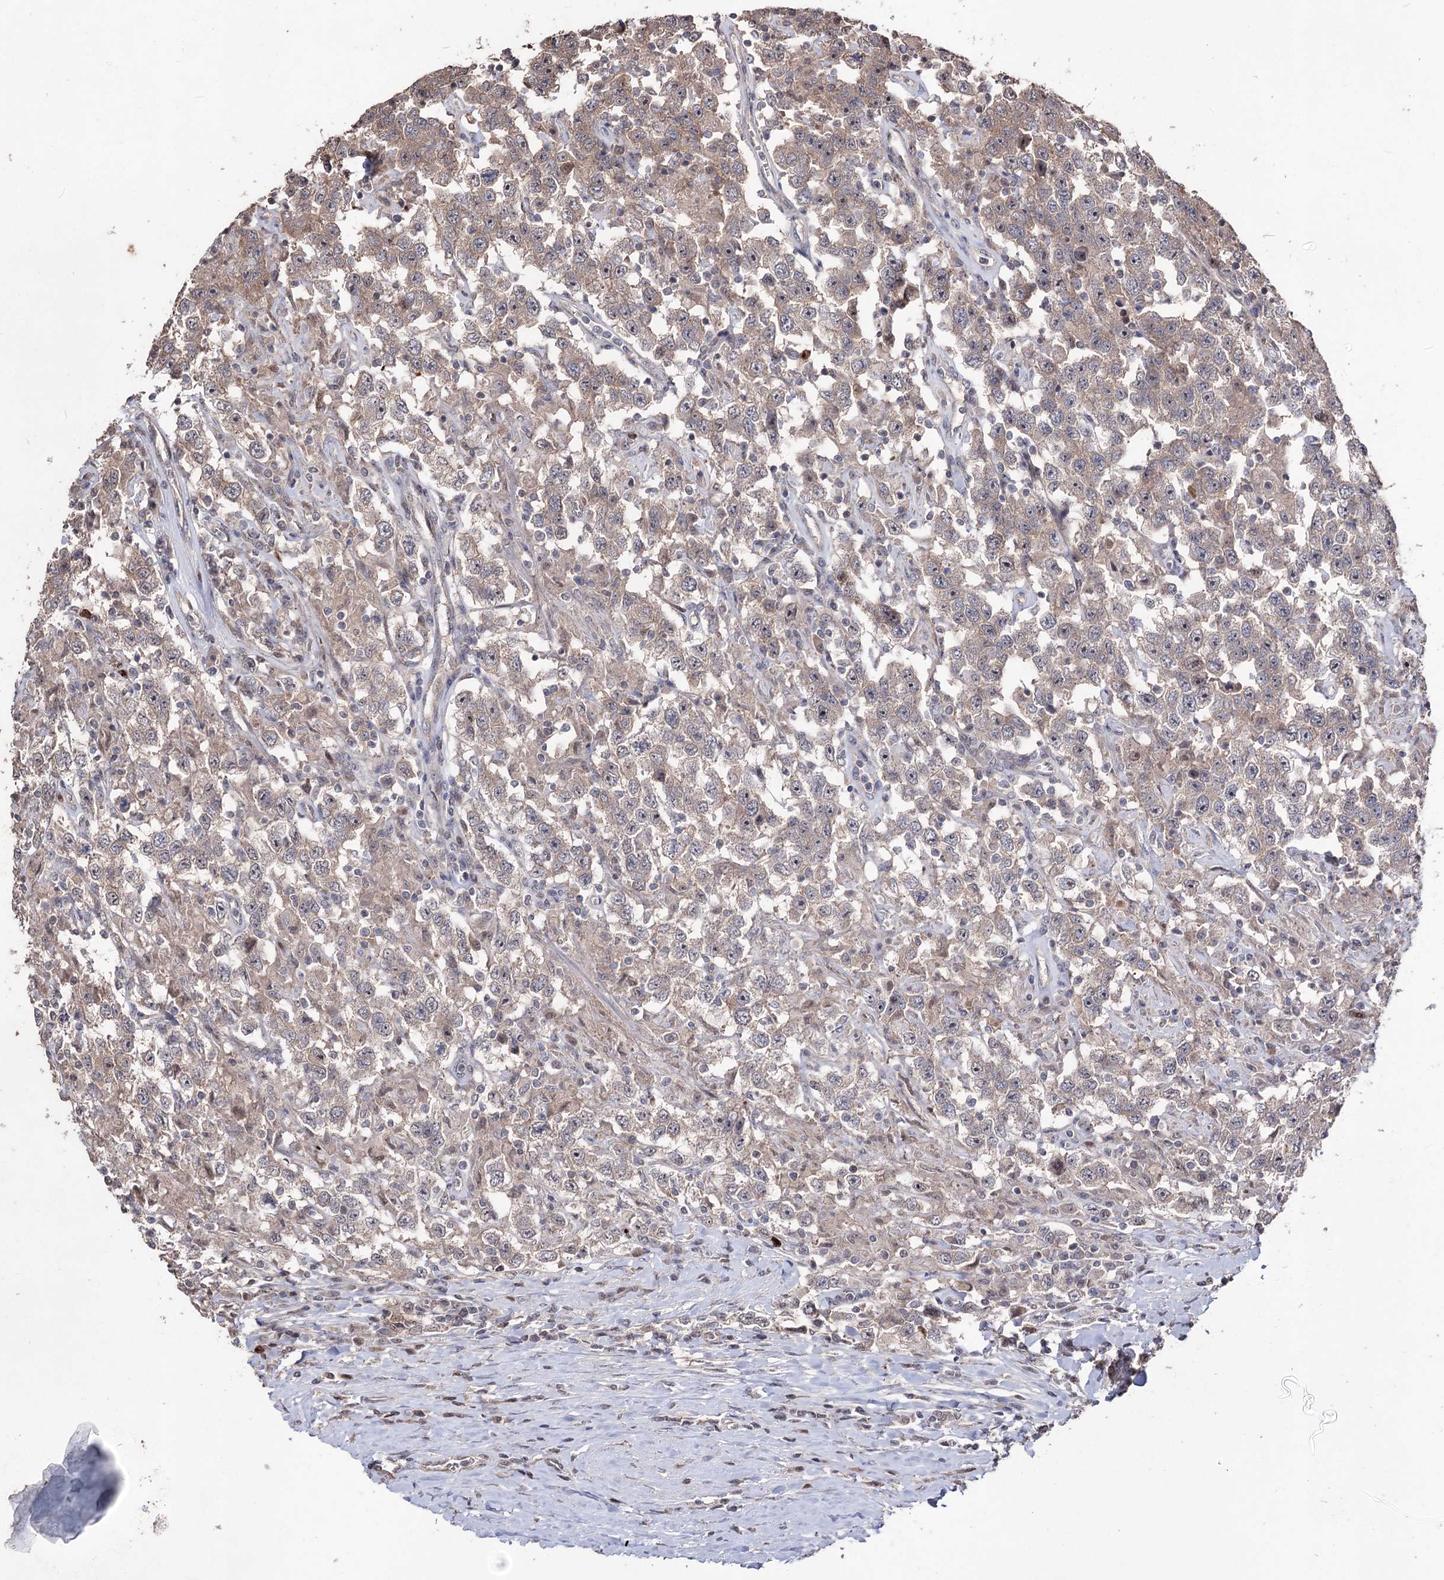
{"staining": {"intensity": "moderate", "quantity": ">75%", "location": "cytoplasmic/membranous"}, "tissue": "testis cancer", "cell_type": "Tumor cells", "image_type": "cancer", "snomed": [{"axis": "morphology", "description": "Seminoma, NOS"}, {"axis": "topography", "description": "Testis"}], "caption": "Testis cancer stained with a protein marker exhibits moderate staining in tumor cells.", "gene": "CPNE8", "patient": {"sex": "male", "age": 41}}